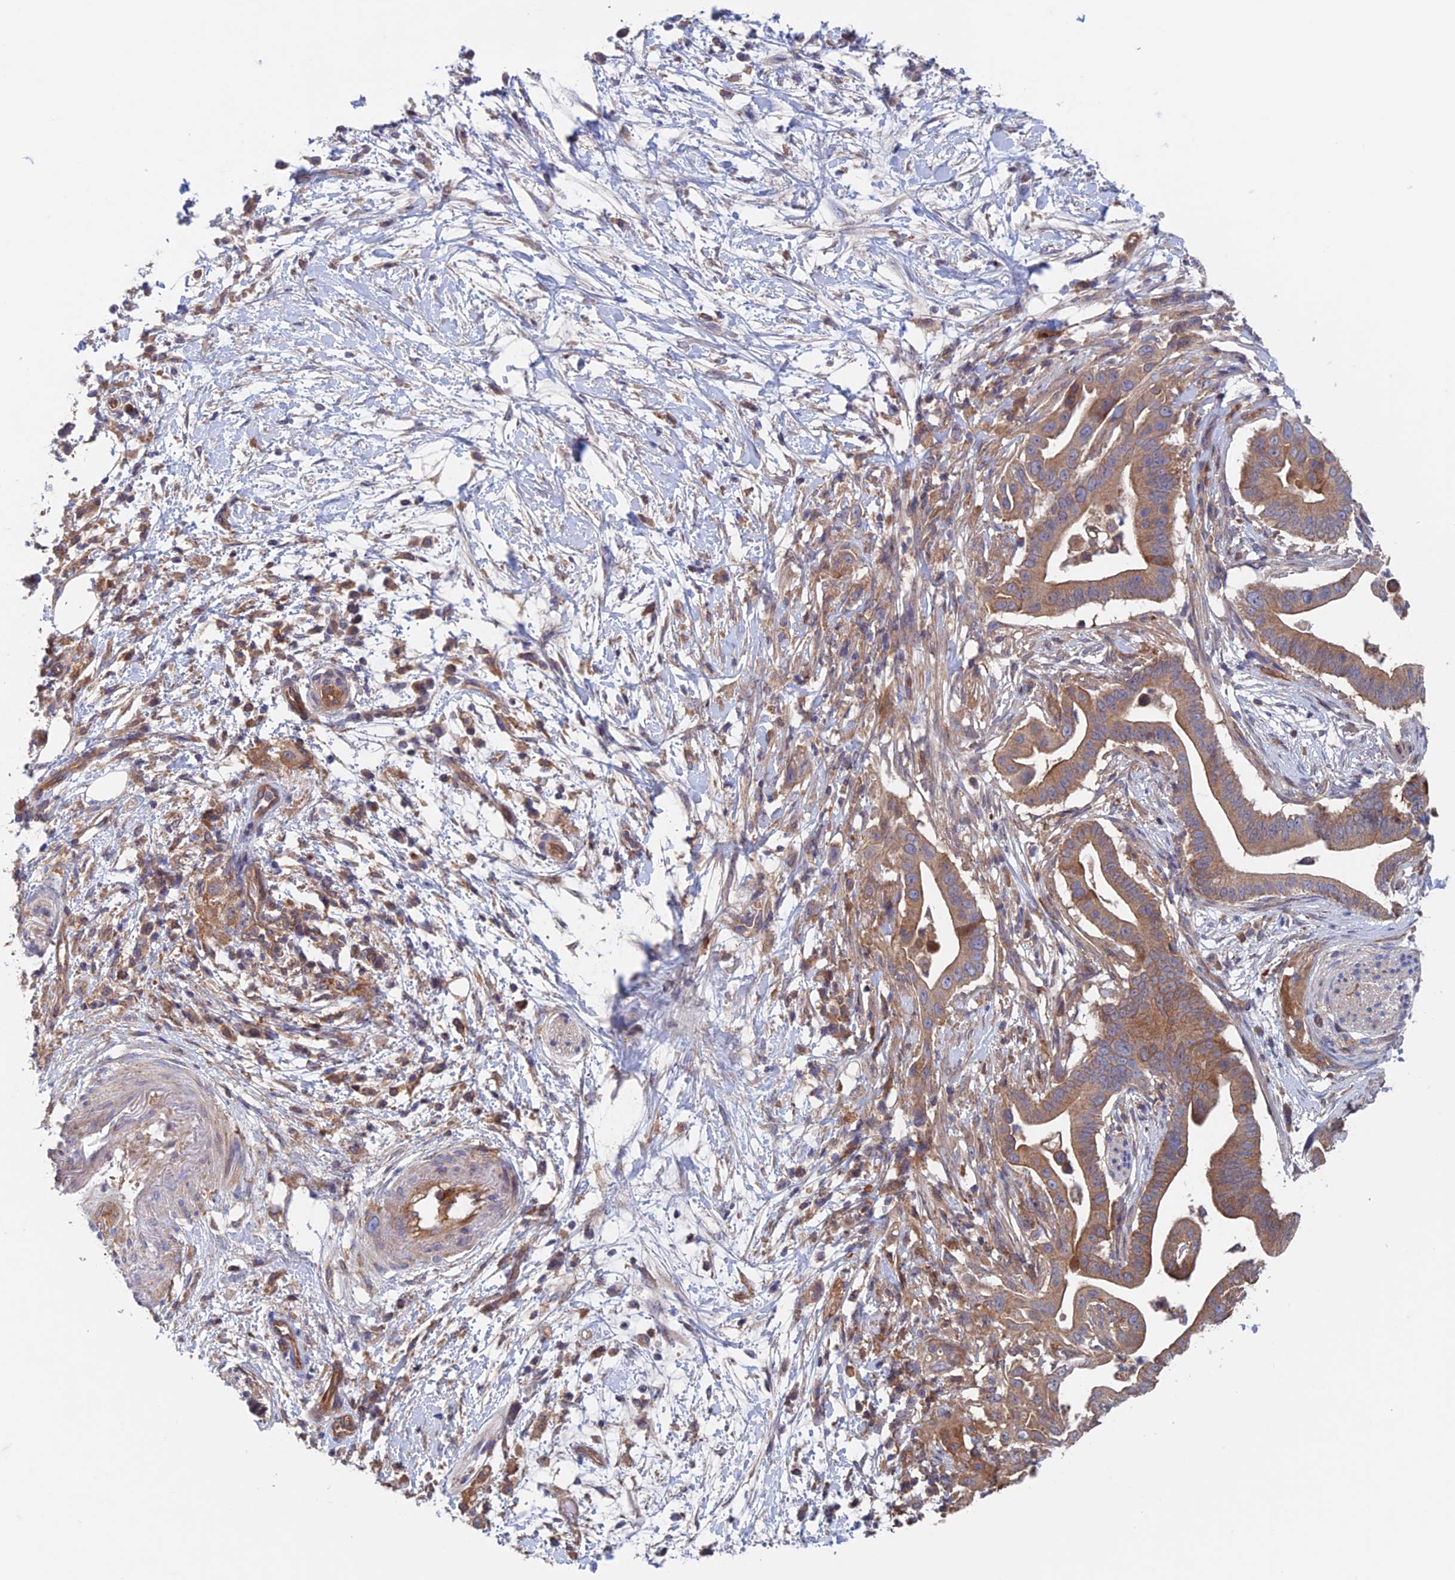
{"staining": {"intensity": "moderate", "quantity": ">75%", "location": "cytoplasmic/membranous"}, "tissue": "pancreatic cancer", "cell_type": "Tumor cells", "image_type": "cancer", "snomed": [{"axis": "morphology", "description": "Adenocarcinoma, NOS"}, {"axis": "topography", "description": "Pancreas"}], "caption": "This micrograph displays pancreatic cancer stained with immunohistochemistry (IHC) to label a protein in brown. The cytoplasmic/membranous of tumor cells show moderate positivity for the protein. Nuclei are counter-stained blue.", "gene": "NUDT16L1", "patient": {"sex": "male", "age": 68}}